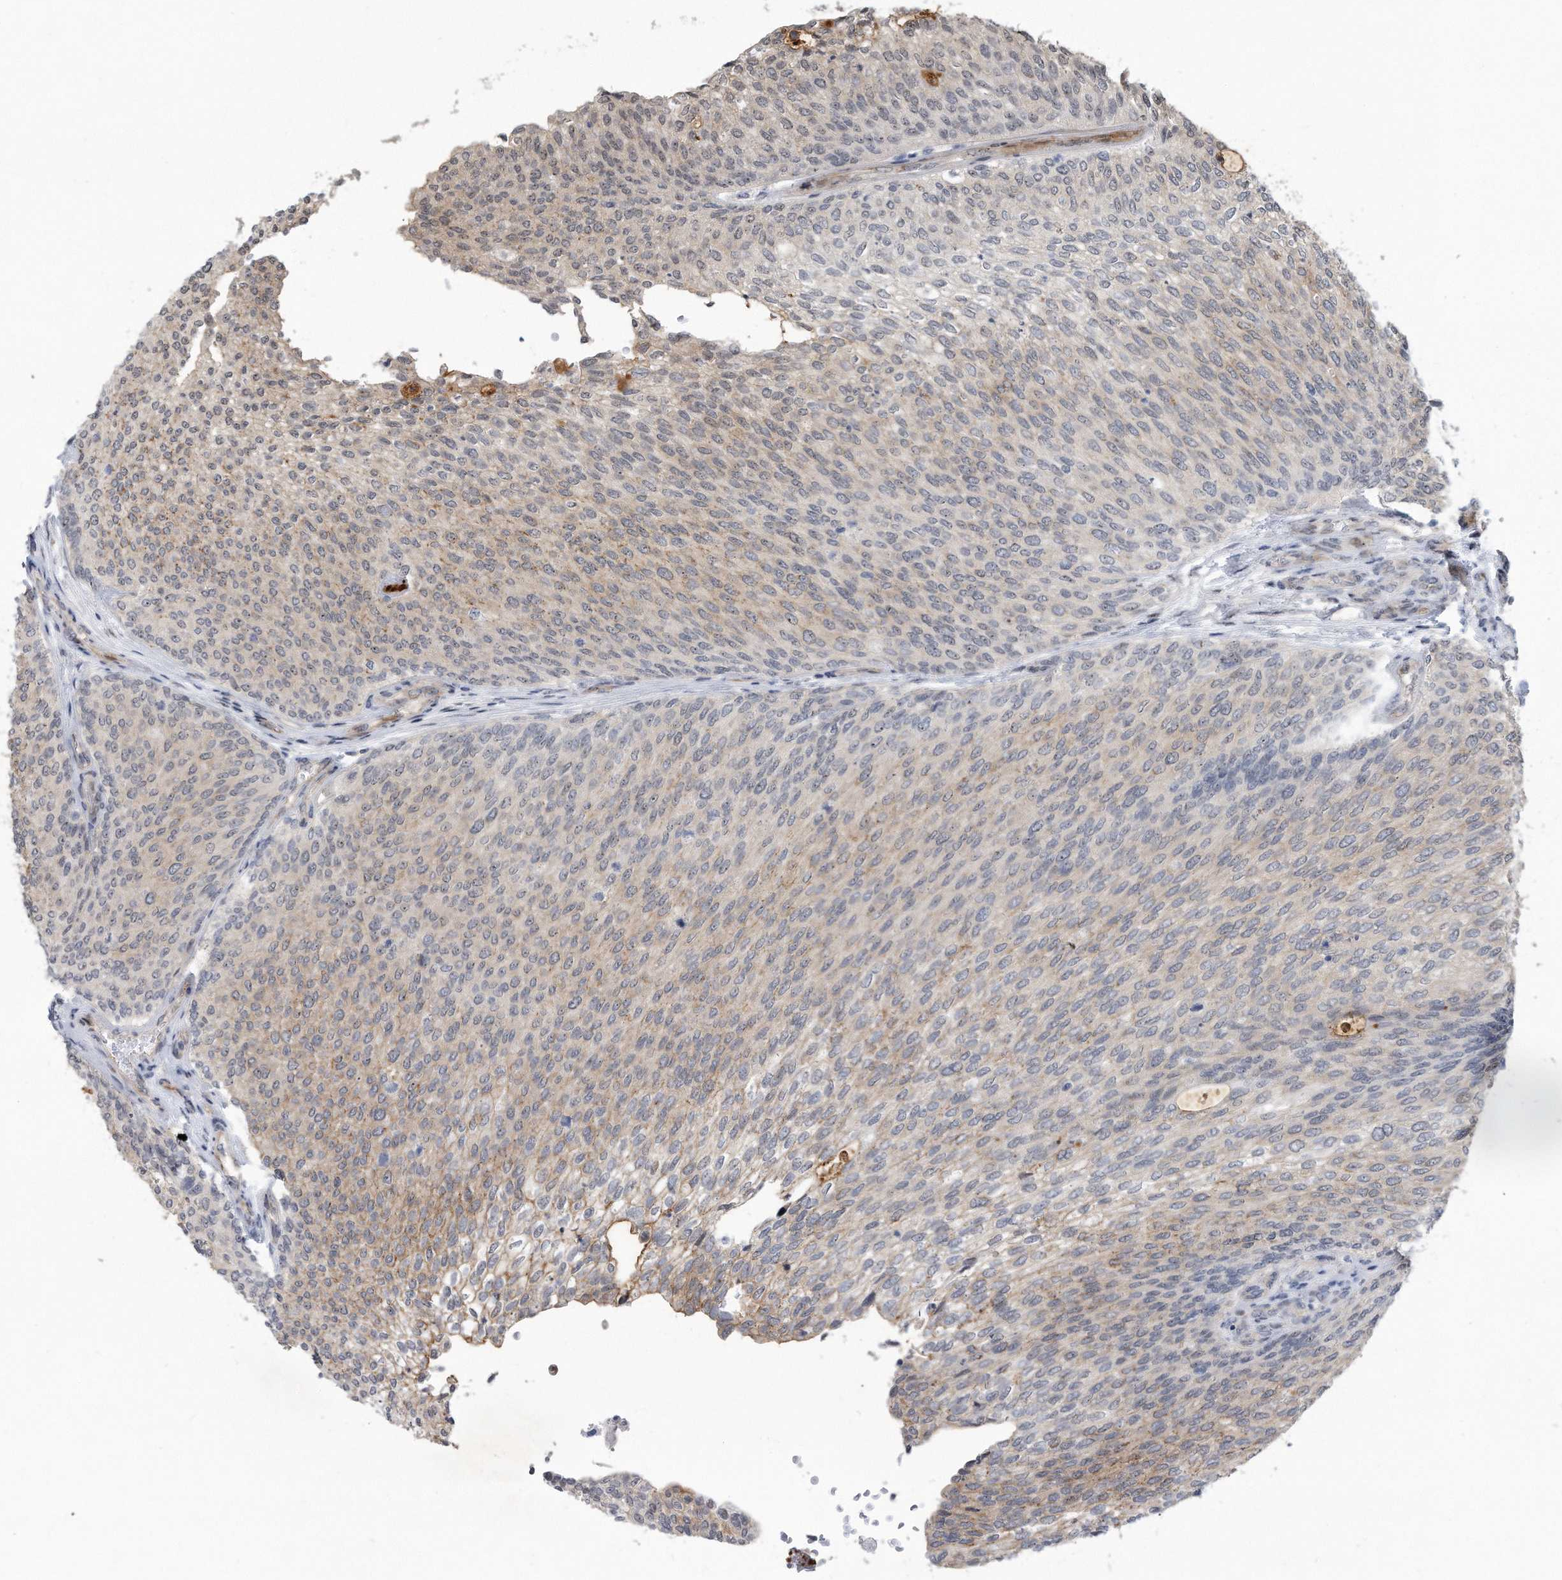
{"staining": {"intensity": "weak", "quantity": "<25%", "location": "cytoplasmic/membranous"}, "tissue": "urothelial cancer", "cell_type": "Tumor cells", "image_type": "cancer", "snomed": [{"axis": "morphology", "description": "Urothelial carcinoma, Low grade"}, {"axis": "topography", "description": "Urinary bladder"}], "caption": "IHC micrograph of neoplastic tissue: urothelial carcinoma (low-grade) stained with DAB (3,3'-diaminobenzidine) displays no significant protein expression in tumor cells.", "gene": "PGBD2", "patient": {"sex": "female", "age": 79}}